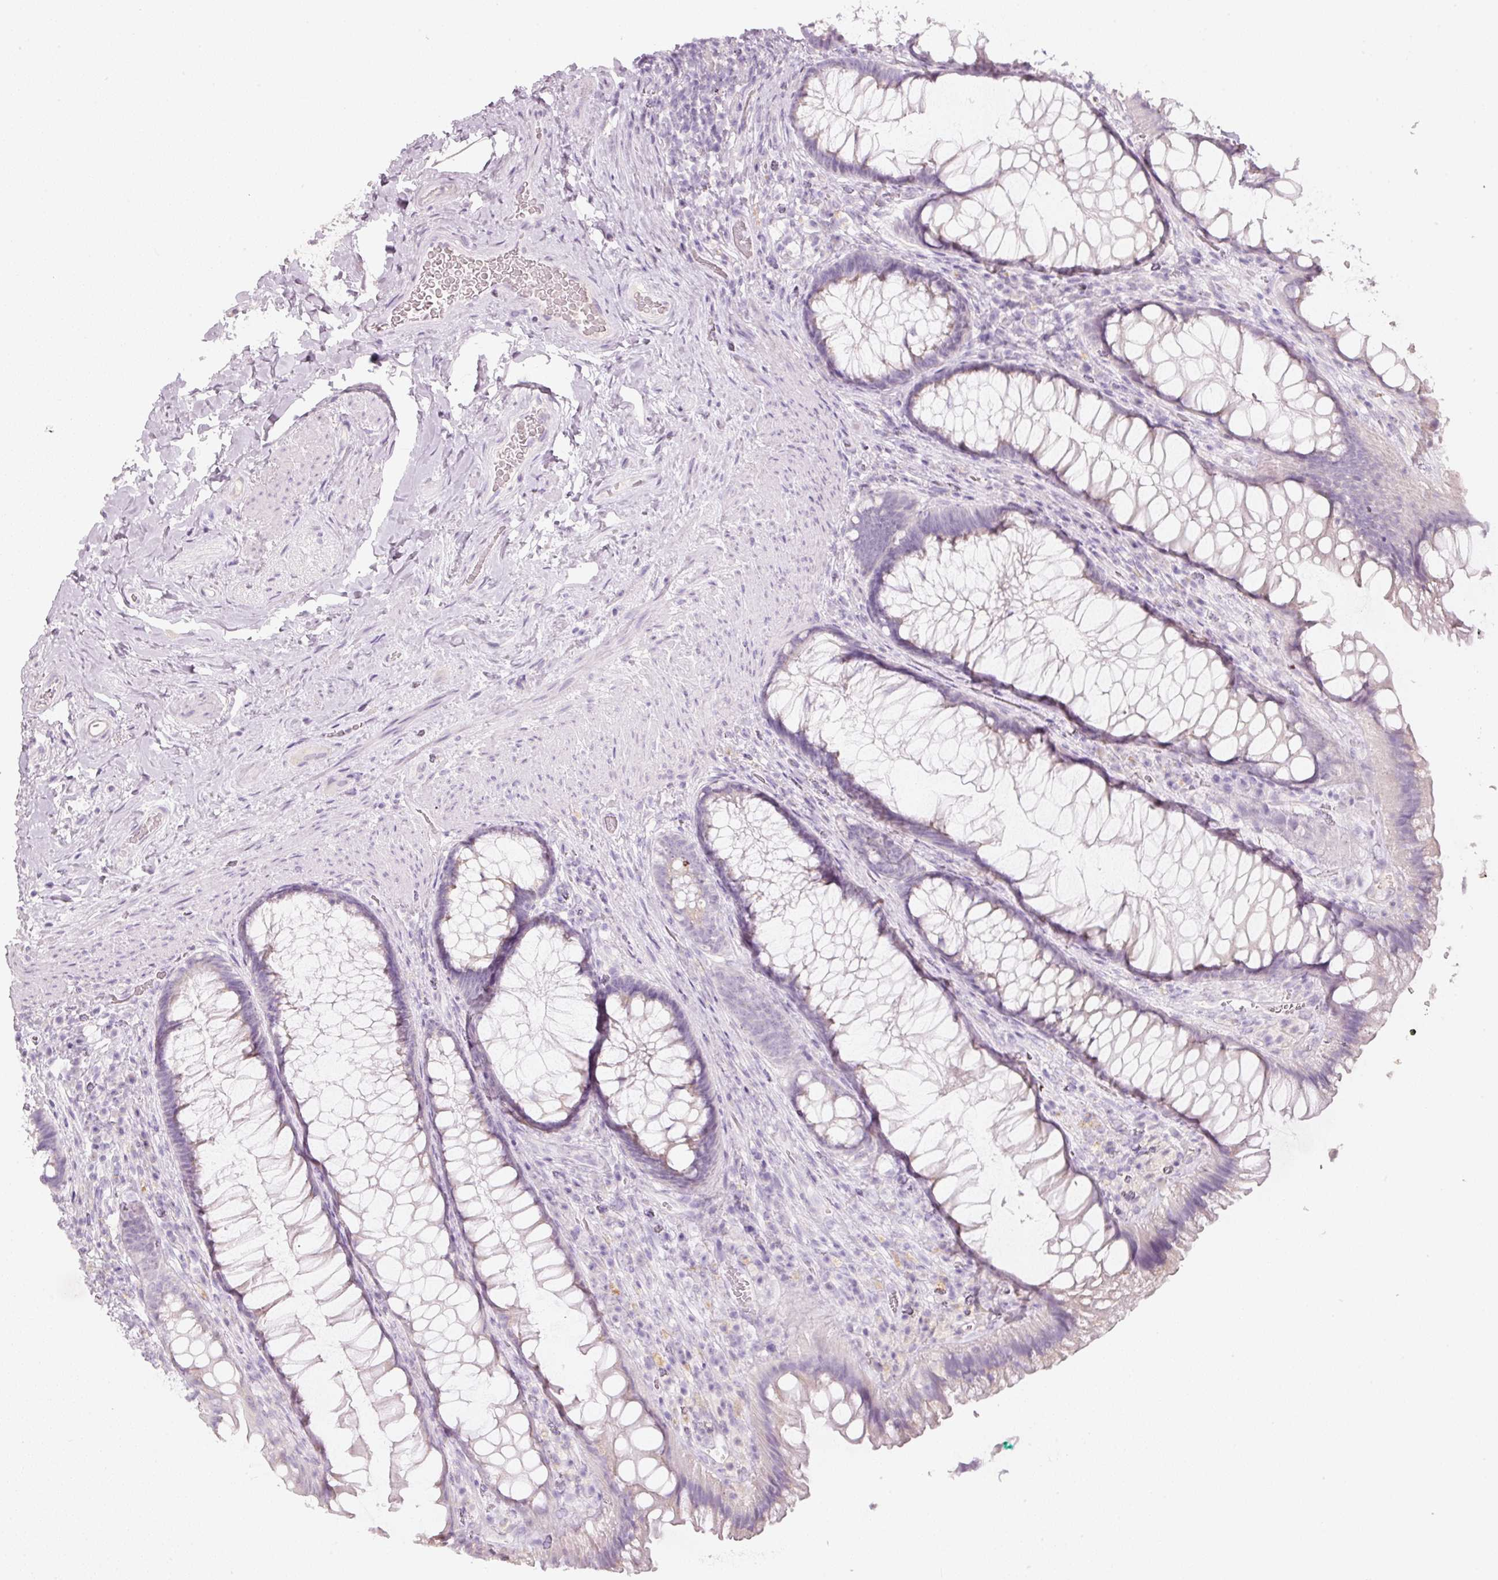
{"staining": {"intensity": "negative", "quantity": "none", "location": "none"}, "tissue": "rectum", "cell_type": "Glandular cells", "image_type": "normal", "snomed": [{"axis": "morphology", "description": "Normal tissue, NOS"}, {"axis": "topography", "description": "Rectum"}], "caption": "The immunohistochemistry photomicrograph has no significant positivity in glandular cells of rectum.", "gene": "ENSG00000206549", "patient": {"sex": "male", "age": 53}}